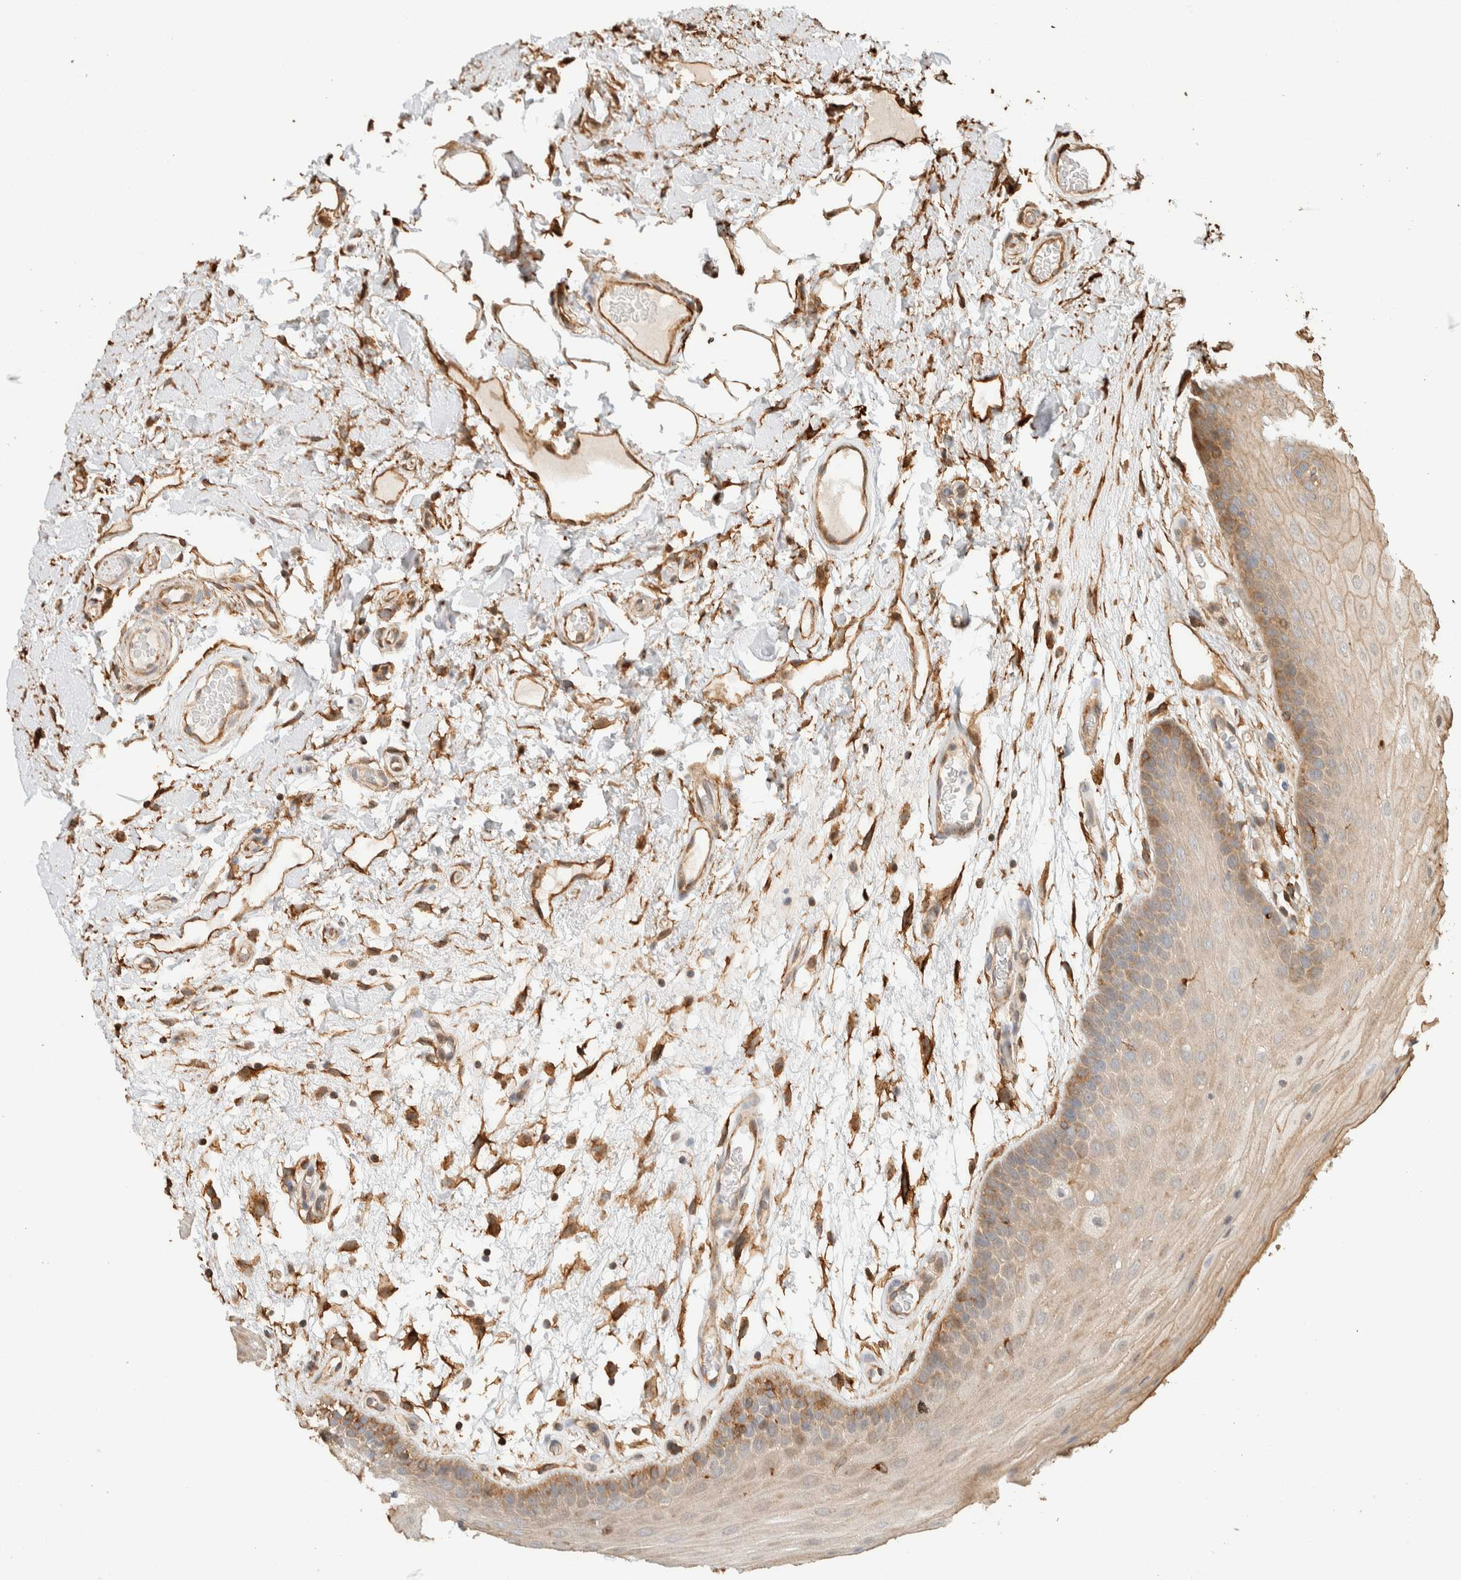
{"staining": {"intensity": "weak", "quantity": ">75%", "location": "cytoplasmic/membranous"}, "tissue": "oral mucosa", "cell_type": "Squamous epithelial cells", "image_type": "normal", "snomed": [{"axis": "morphology", "description": "Normal tissue, NOS"}, {"axis": "morphology", "description": "Squamous cell carcinoma, NOS"}, {"axis": "topography", "description": "Oral tissue"}, {"axis": "topography", "description": "Head-Neck"}], "caption": "Weak cytoplasmic/membranous protein staining is identified in about >75% of squamous epithelial cells in oral mucosa. (IHC, brightfield microscopy, high magnification).", "gene": "KIF9", "patient": {"sex": "male", "age": 71}}